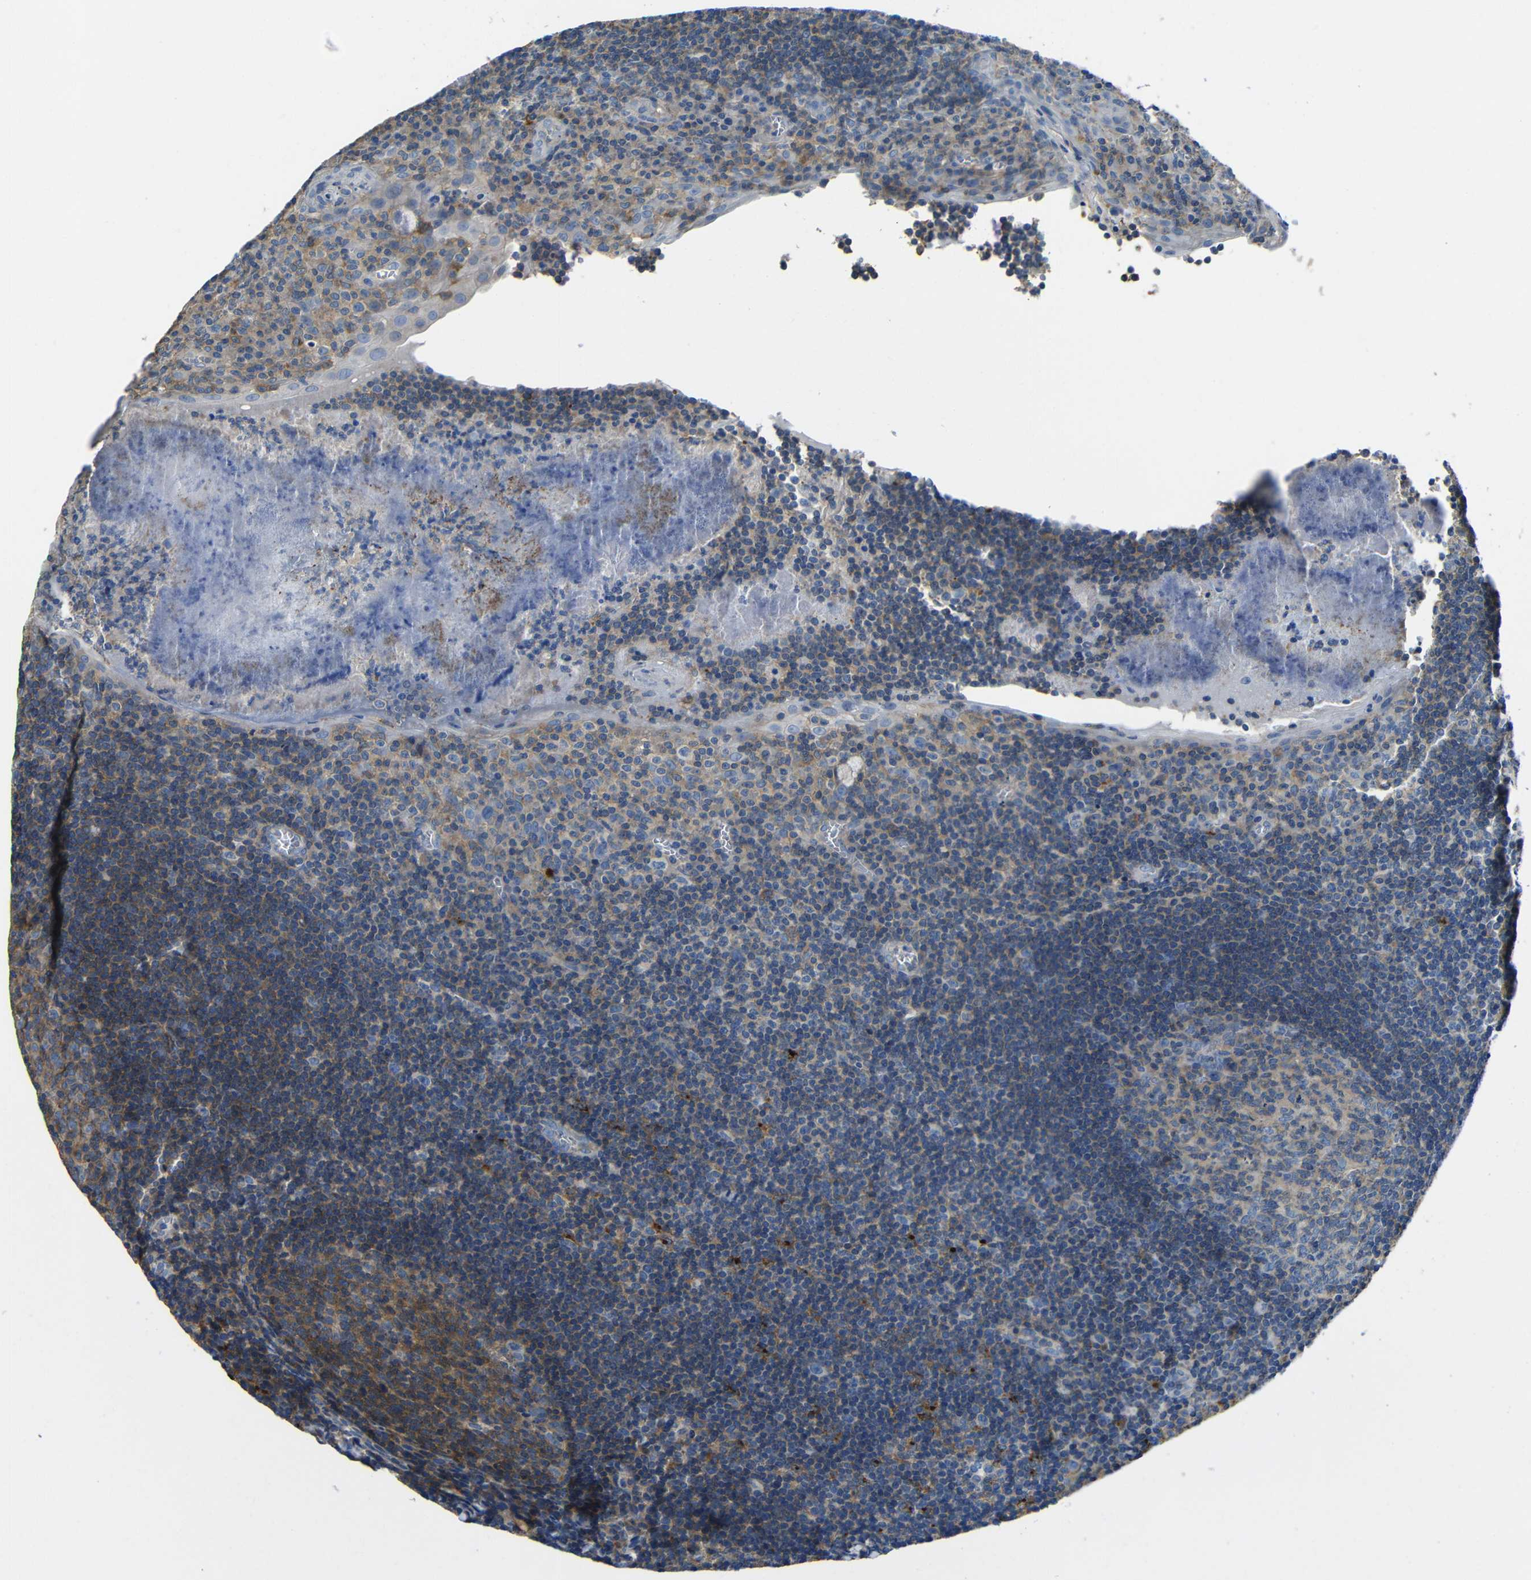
{"staining": {"intensity": "weak", "quantity": ">75%", "location": "cytoplasmic/membranous"}, "tissue": "tonsil", "cell_type": "Germinal center cells", "image_type": "normal", "snomed": [{"axis": "morphology", "description": "Normal tissue, NOS"}, {"axis": "topography", "description": "Tonsil"}], "caption": "Protein analysis of normal tonsil displays weak cytoplasmic/membranous positivity in about >75% of germinal center cells. Ihc stains the protein of interest in brown and the nuclei are stained blue.", "gene": "GDI1", "patient": {"sex": "male", "age": 37}}